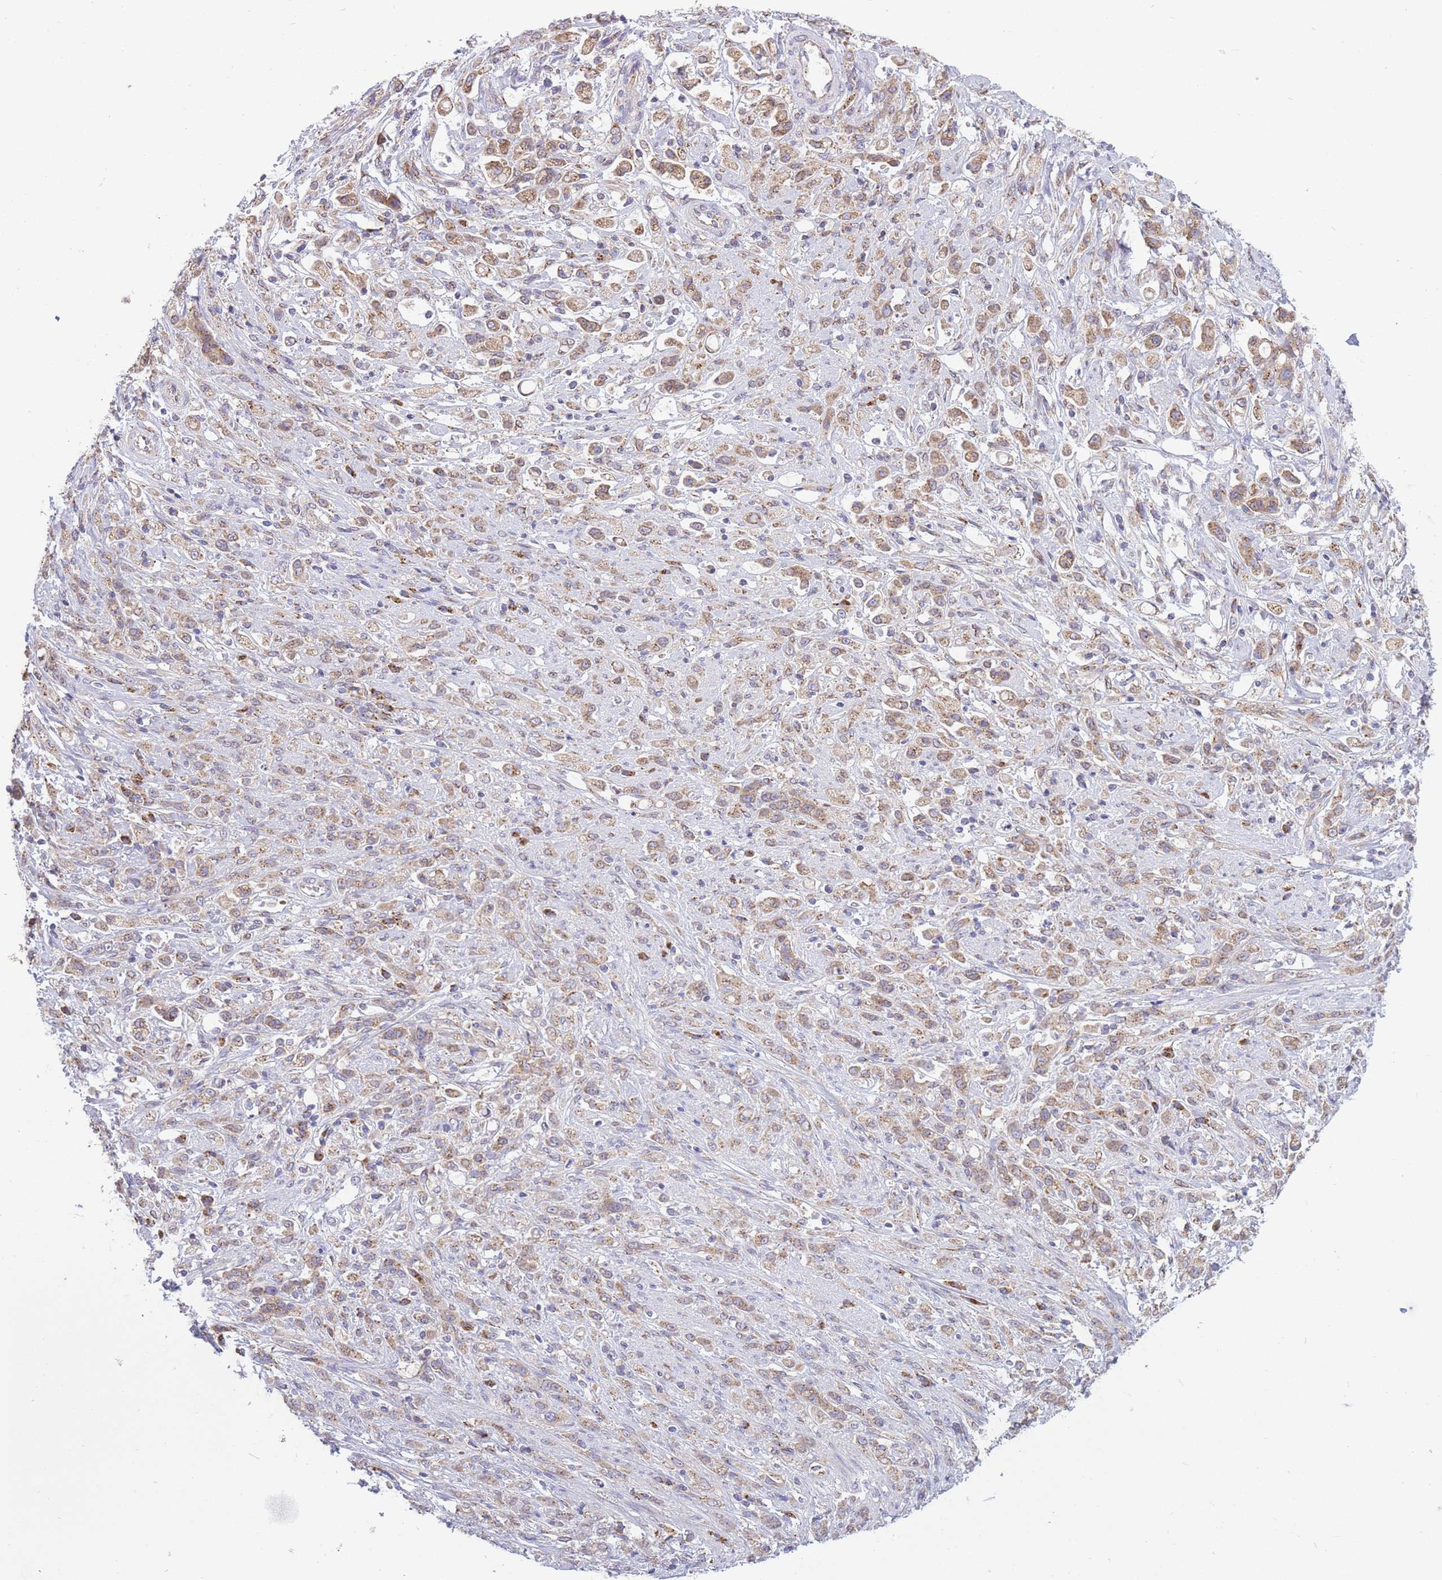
{"staining": {"intensity": "moderate", "quantity": ">75%", "location": "cytoplasmic/membranous"}, "tissue": "stomach cancer", "cell_type": "Tumor cells", "image_type": "cancer", "snomed": [{"axis": "morphology", "description": "Adenocarcinoma, NOS"}, {"axis": "topography", "description": "Stomach"}], "caption": "Protein staining demonstrates moderate cytoplasmic/membranous staining in approximately >75% of tumor cells in adenocarcinoma (stomach).", "gene": "COPG2", "patient": {"sex": "female", "age": 60}}